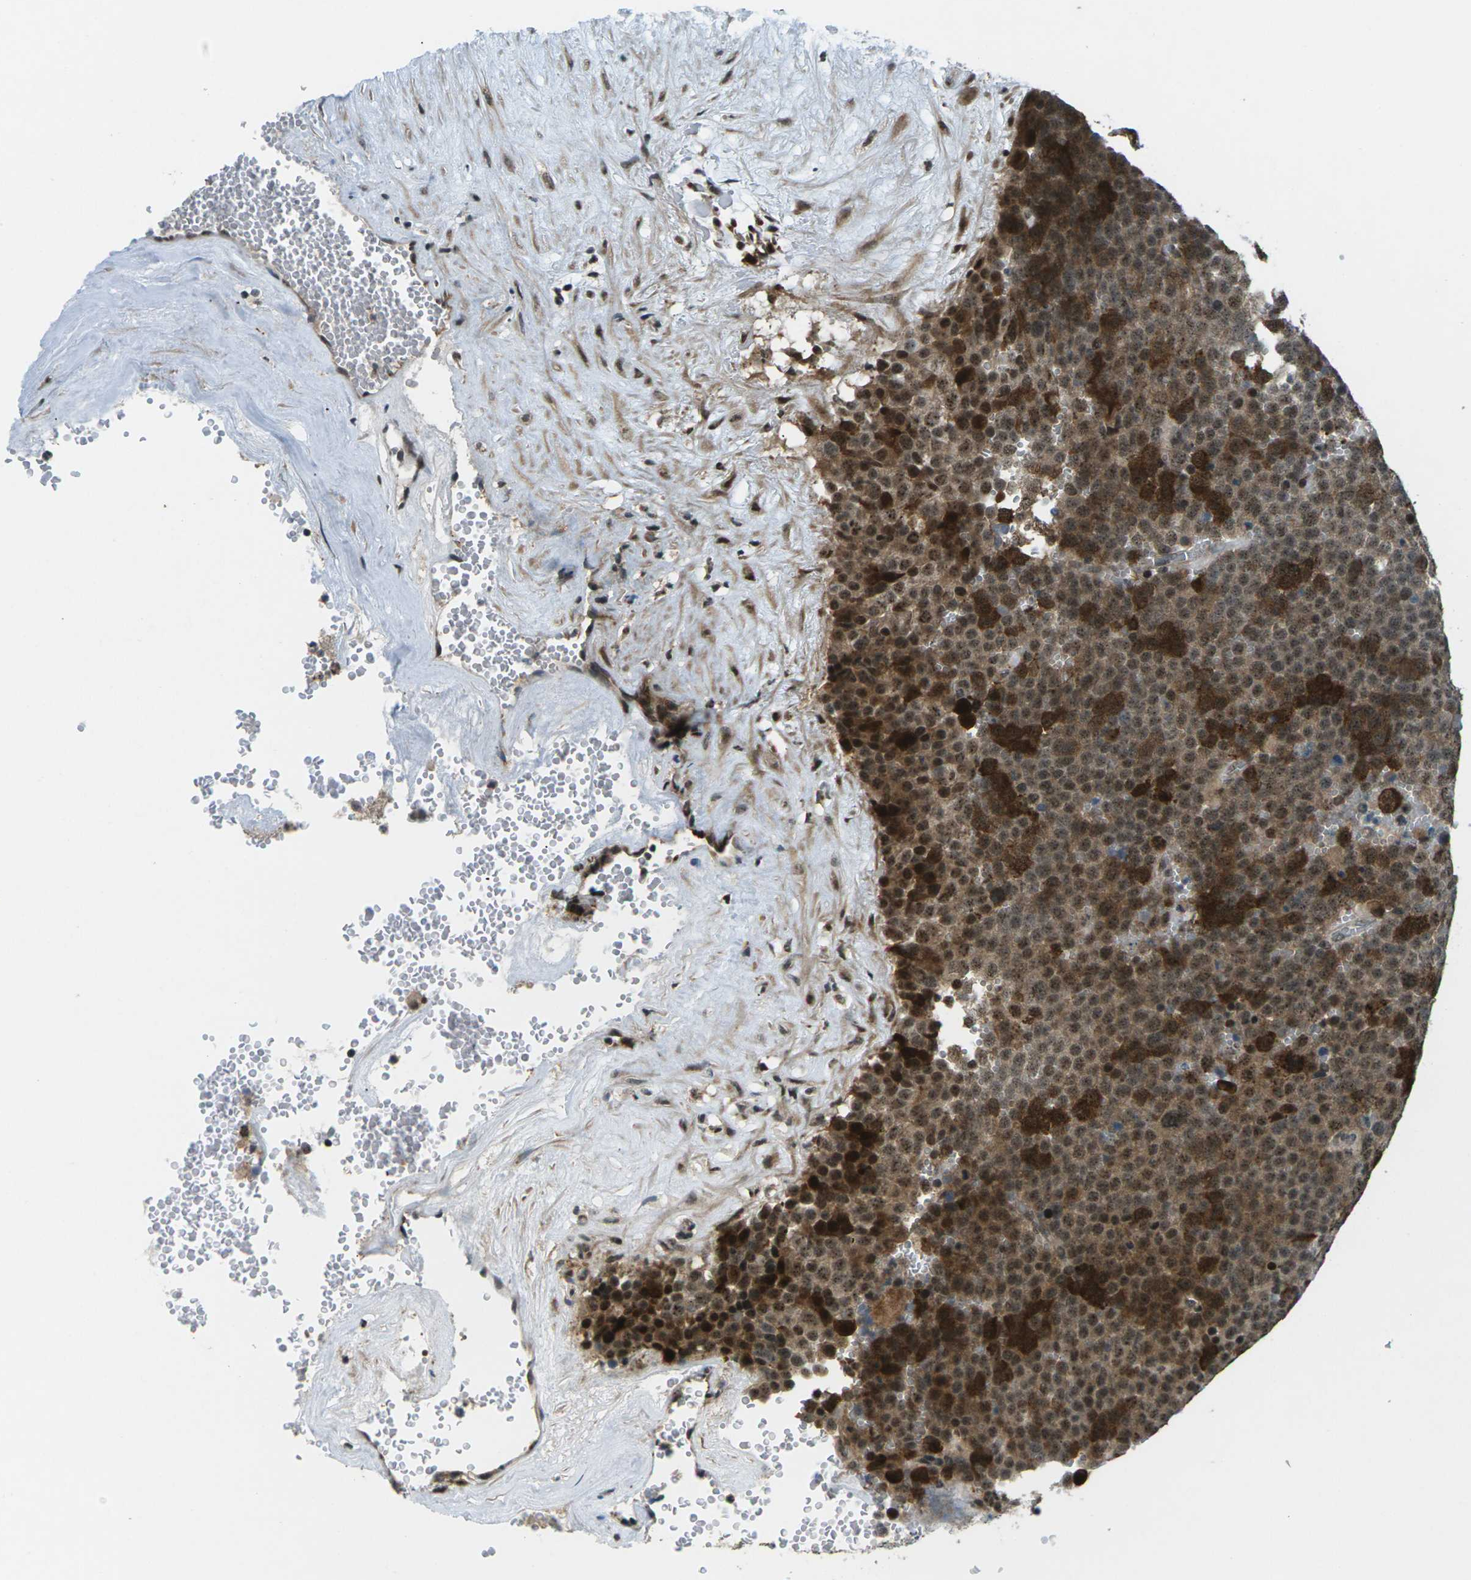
{"staining": {"intensity": "moderate", "quantity": ">75%", "location": "cytoplasmic/membranous,nuclear"}, "tissue": "testis cancer", "cell_type": "Tumor cells", "image_type": "cancer", "snomed": [{"axis": "morphology", "description": "Seminoma, NOS"}, {"axis": "topography", "description": "Testis"}], "caption": "Testis cancer (seminoma) tissue displays moderate cytoplasmic/membranous and nuclear positivity in approximately >75% of tumor cells, visualized by immunohistochemistry.", "gene": "UBE2S", "patient": {"sex": "male", "age": 71}}